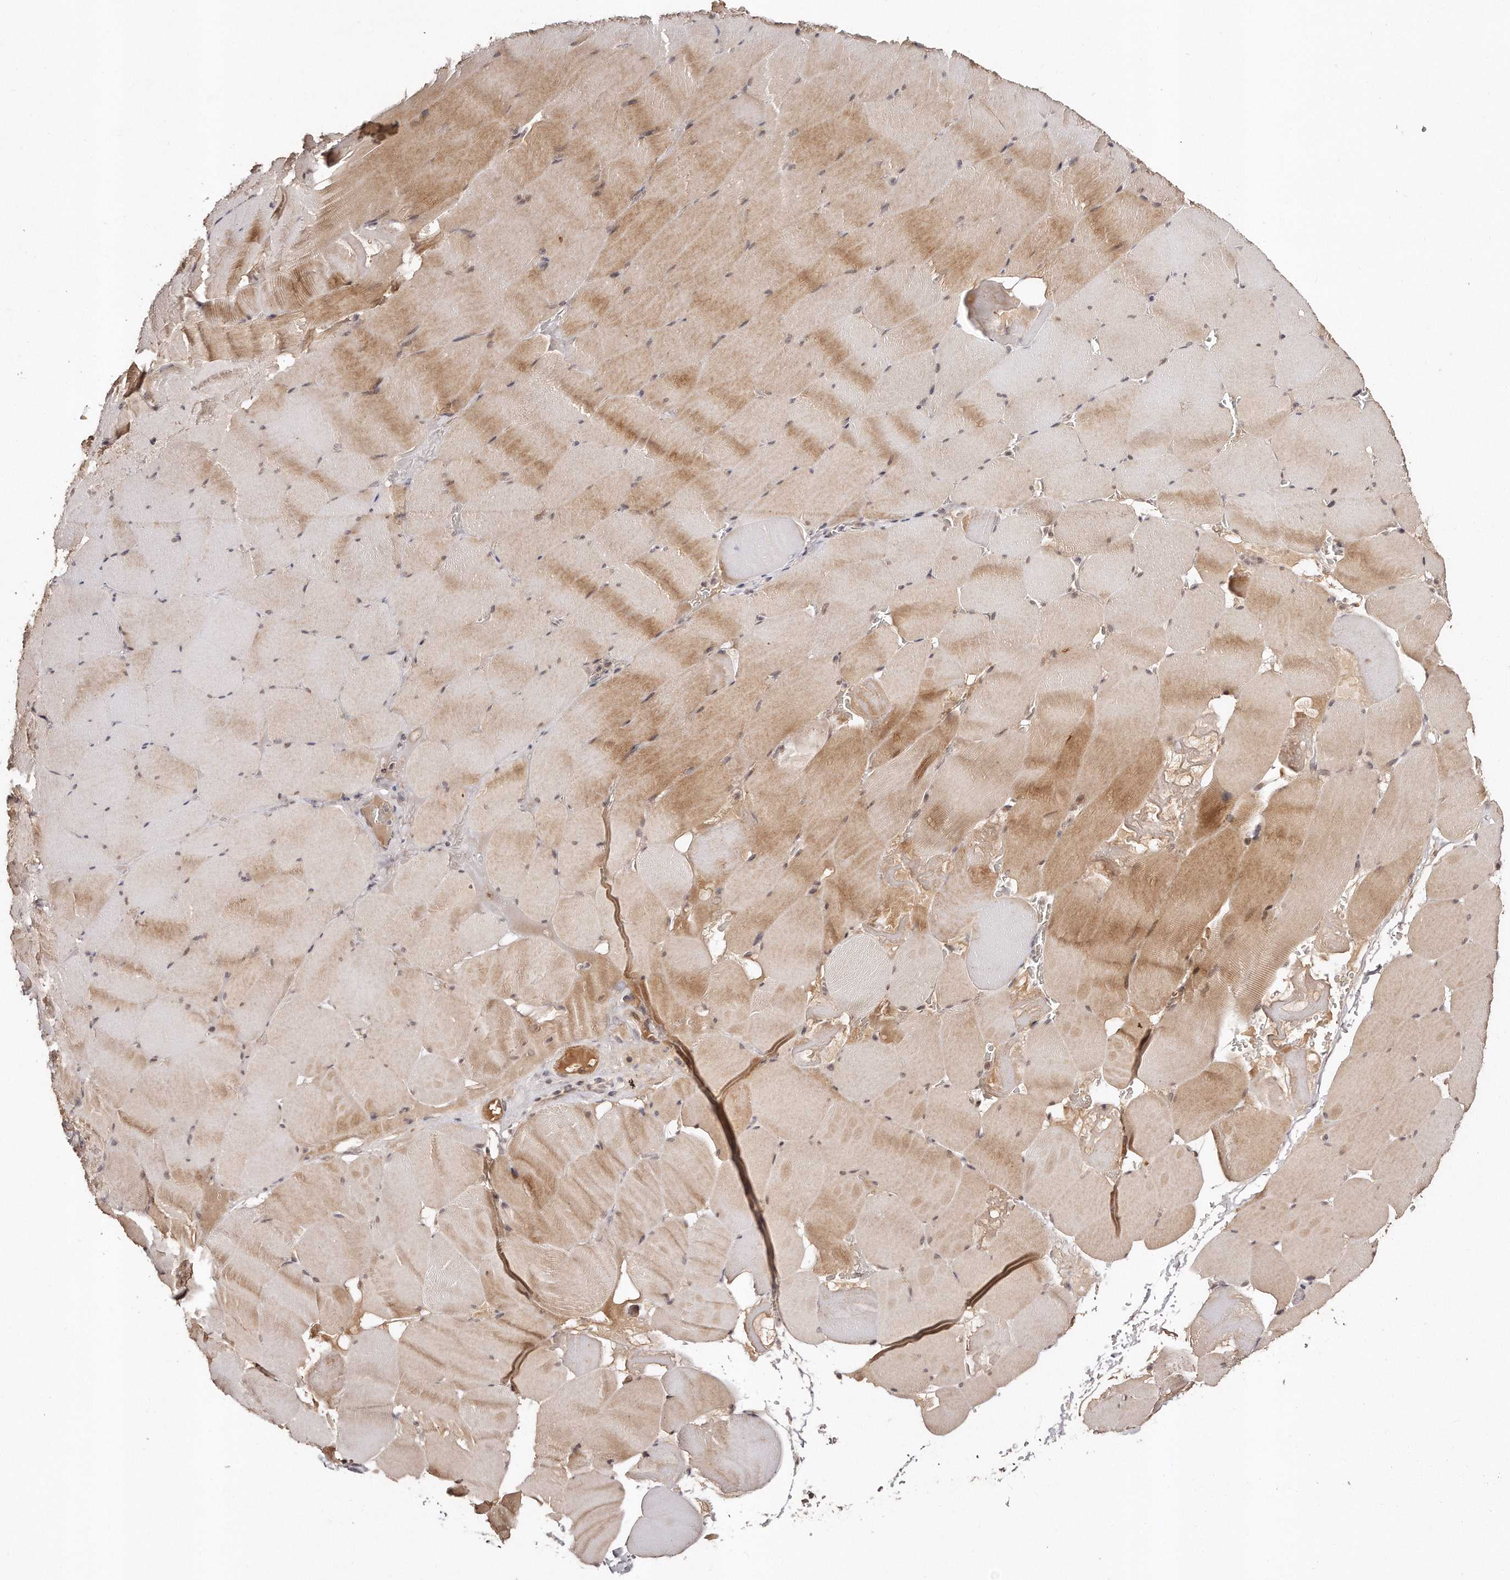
{"staining": {"intensity": "moderate", "quantity": "25%-75%", "location": "cytoplasmic/membranous,nuclear"}, "tissue": "skeletal muscle", "cell_type": "Myocytes", "image_type": "normal", "snomed": [{"axis": "morphology", "description": "Normal tissue, NOS"}, {"axis": "topography", "description": "Skeletal muscle"}], "caption": "This is an image of immunohistochemistry staining of normal skeletal muscle, which shows moderate positivity in the cytoplasmic/membranous,nuclear of myocytes.", "gene": "SOX4", "patient": {"sex": "male", "age": 62}}